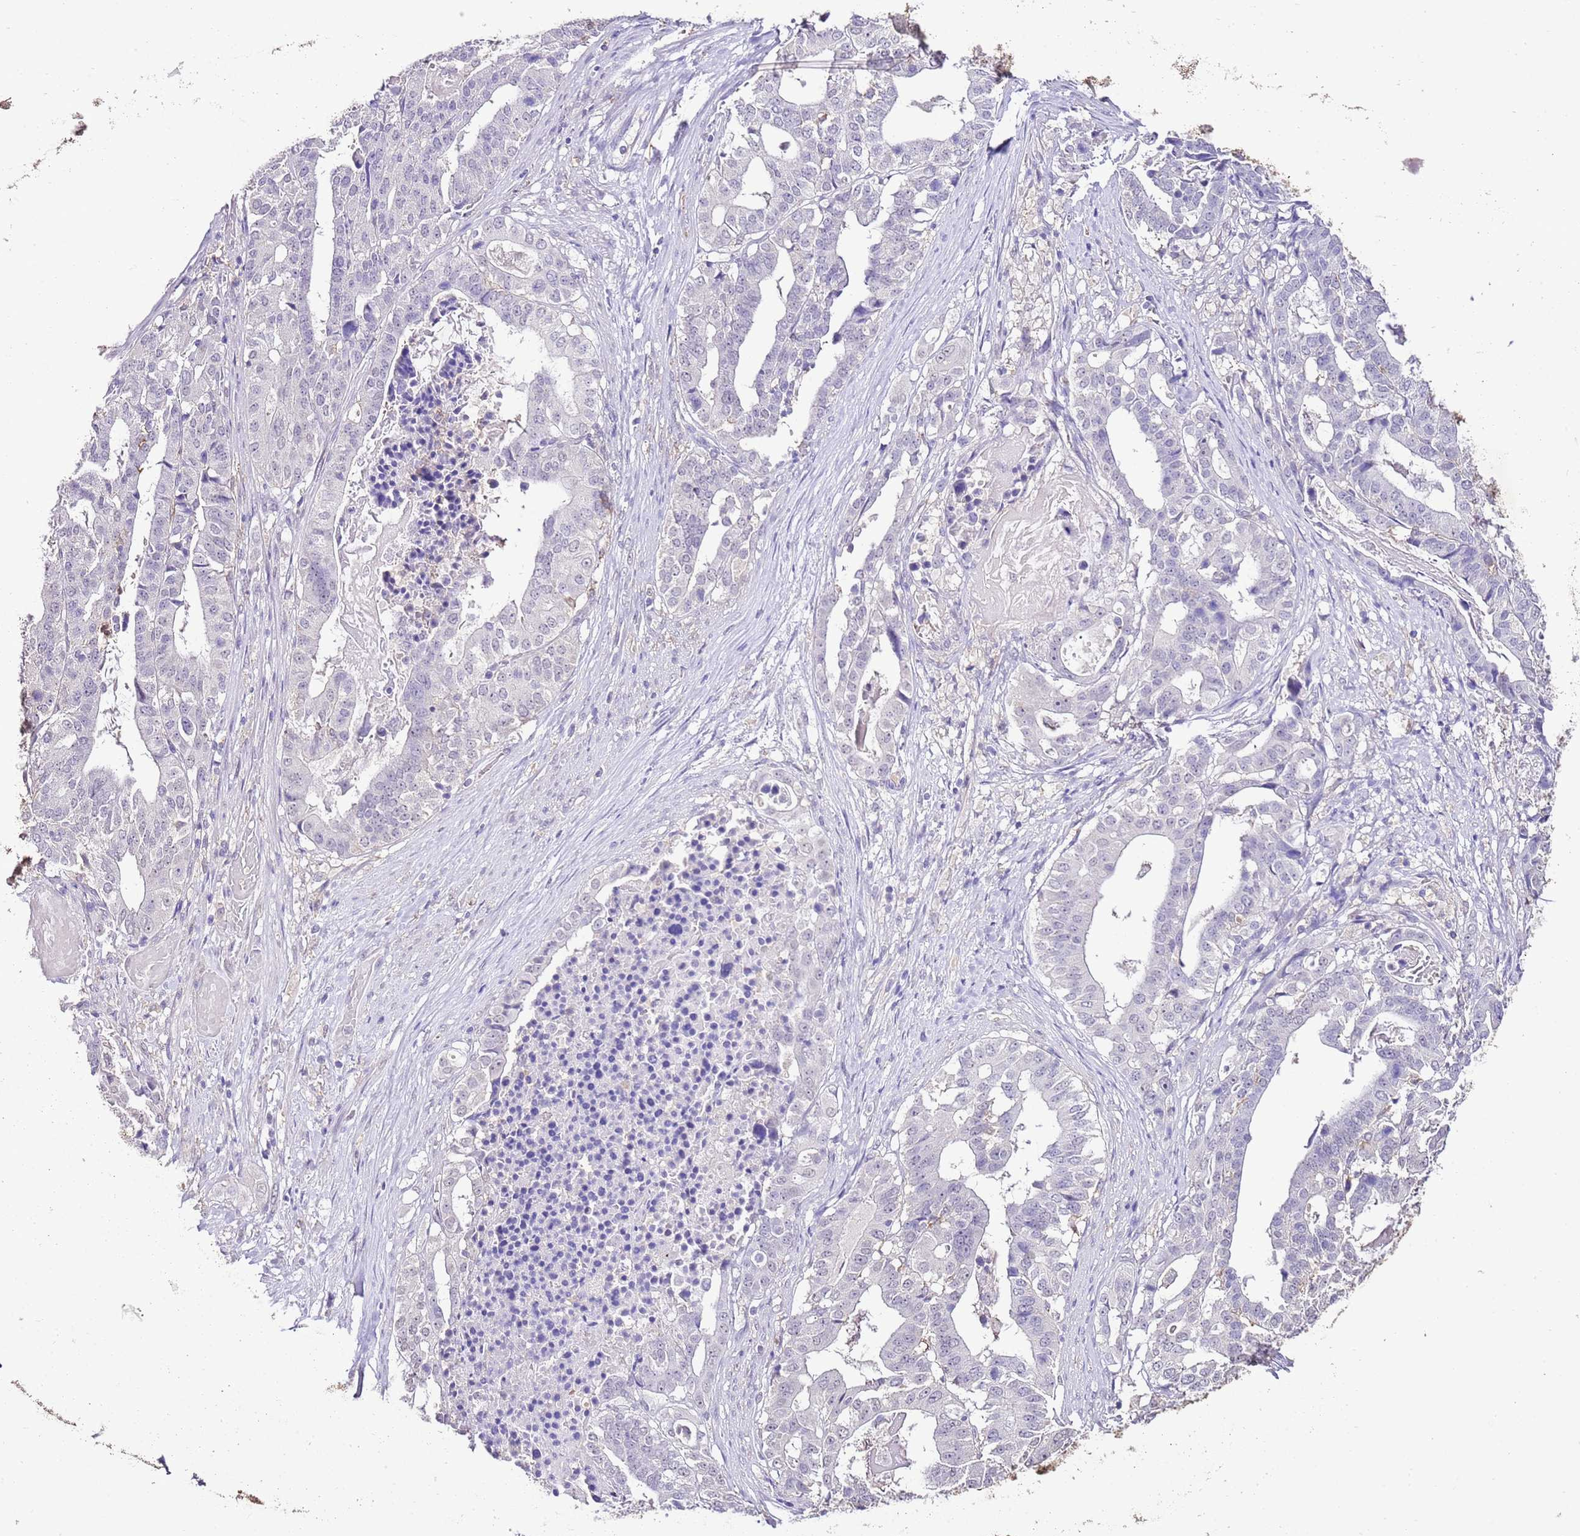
{"staining": {"intensity": "negative", "quantity": "none", "location": "none"}, "tissue": "stomach cancer", "cell_type": "Tumor cells", "image_type": "cancer", "snomed": [{"axis": "morphology", "description": "Adenocarcinoma, NOS"}, {"axis": "topography", "description": "Stomach"}], "caption": "Adenocarcinoma (stomach) was stained to show a protein in brown. There is no significant expression in tumor cells.", "gene": "IZUMO4", "patient": {"sex": "male", "age": 48}}